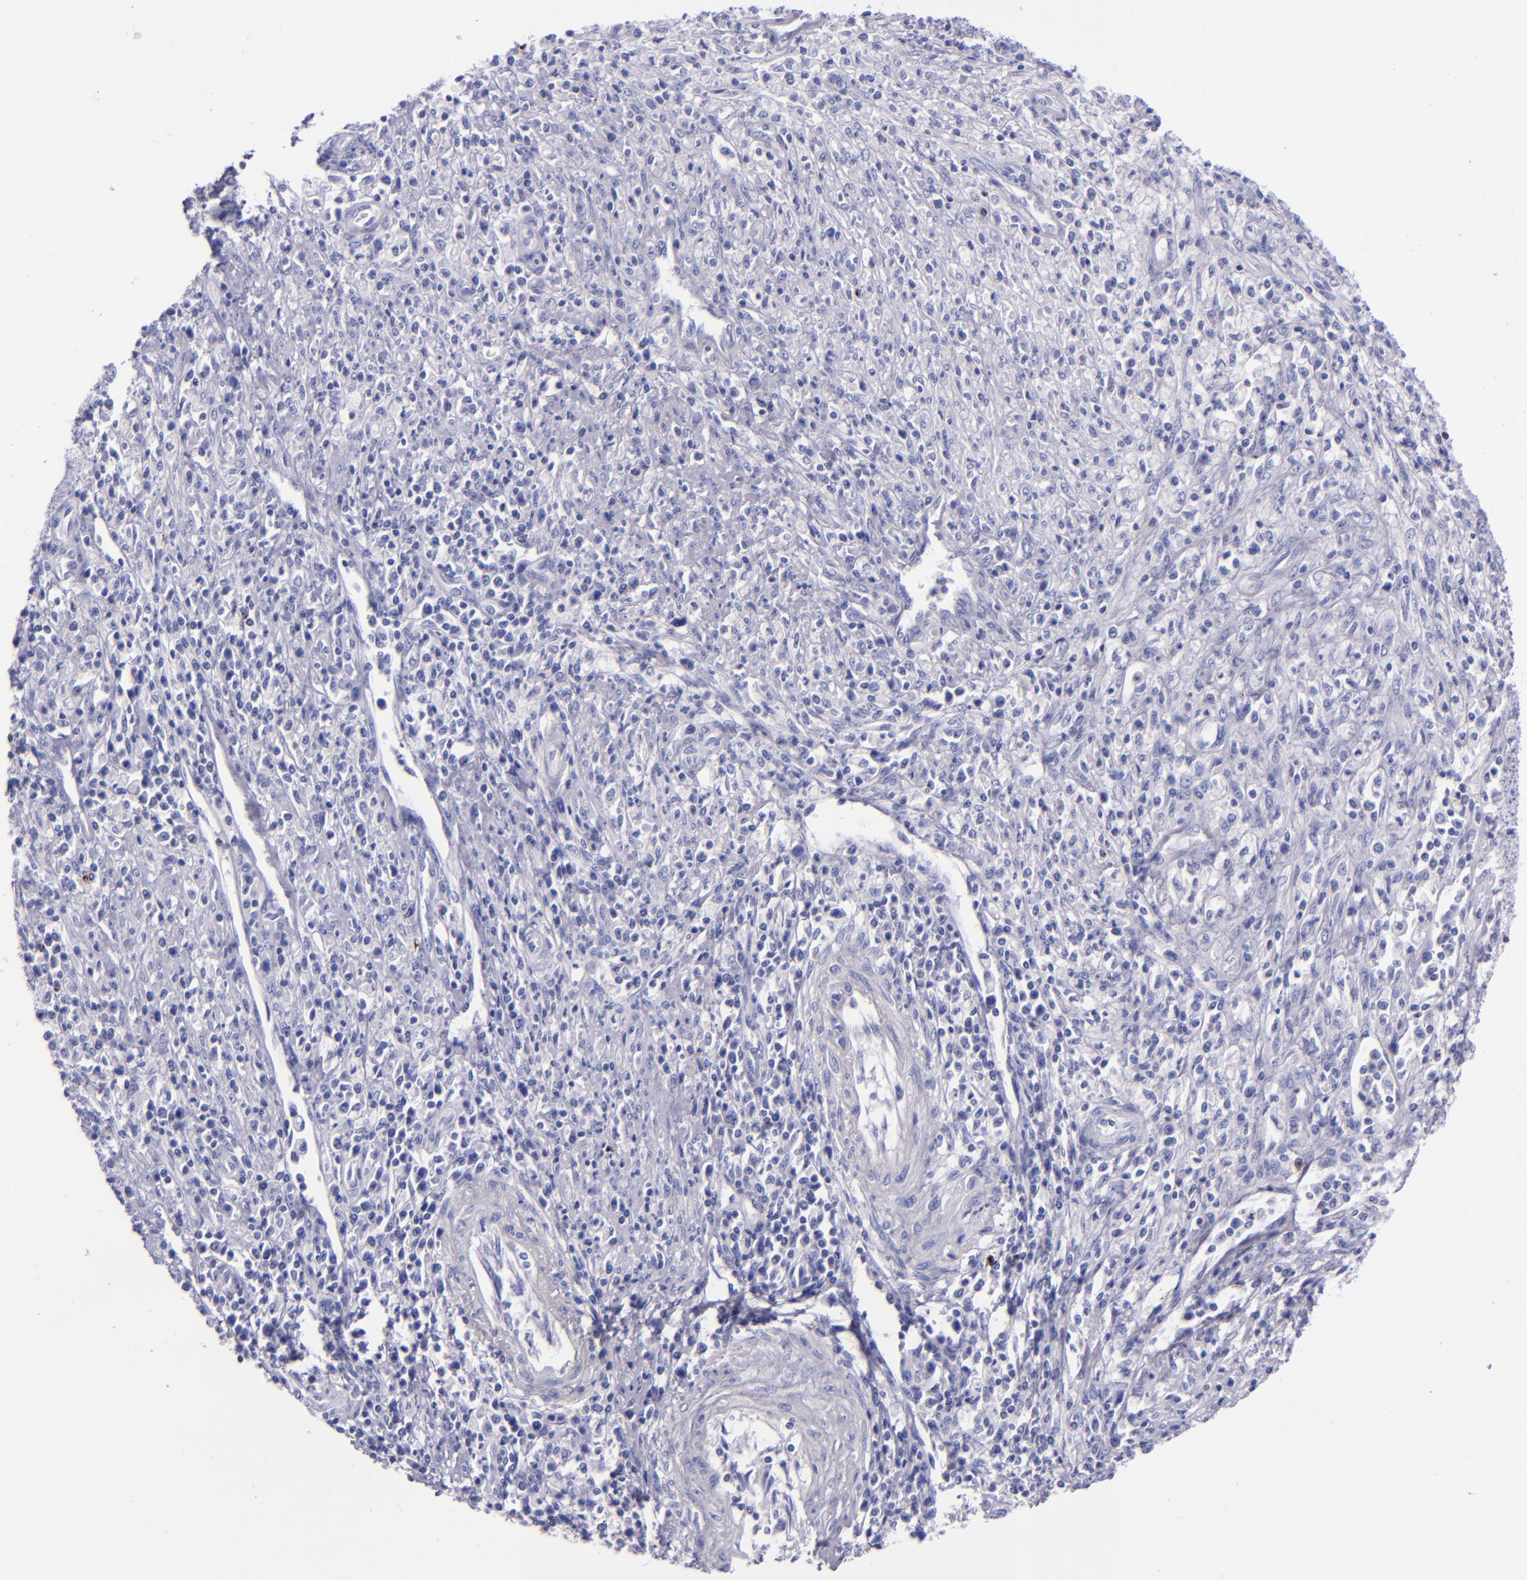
{"staining": {"intensity": "negative", "quantity": "none", "location": "none"}, "tissue": "cervical cancer", "cell_type": "Tumor cells", "image_type": "cancer", "snomed": [{"axis": "morphology", "description": "Adenocarcinoma, NOS"}, {"axis": "topography", "description": "Cervix"}], "caption": "A histopathology image of cervical adenocarcinoma stained for a protein demonstrates no brown staining in tumor cells.", "gene": "LAG3", "patient": {"sex": "female", "age": 36}}